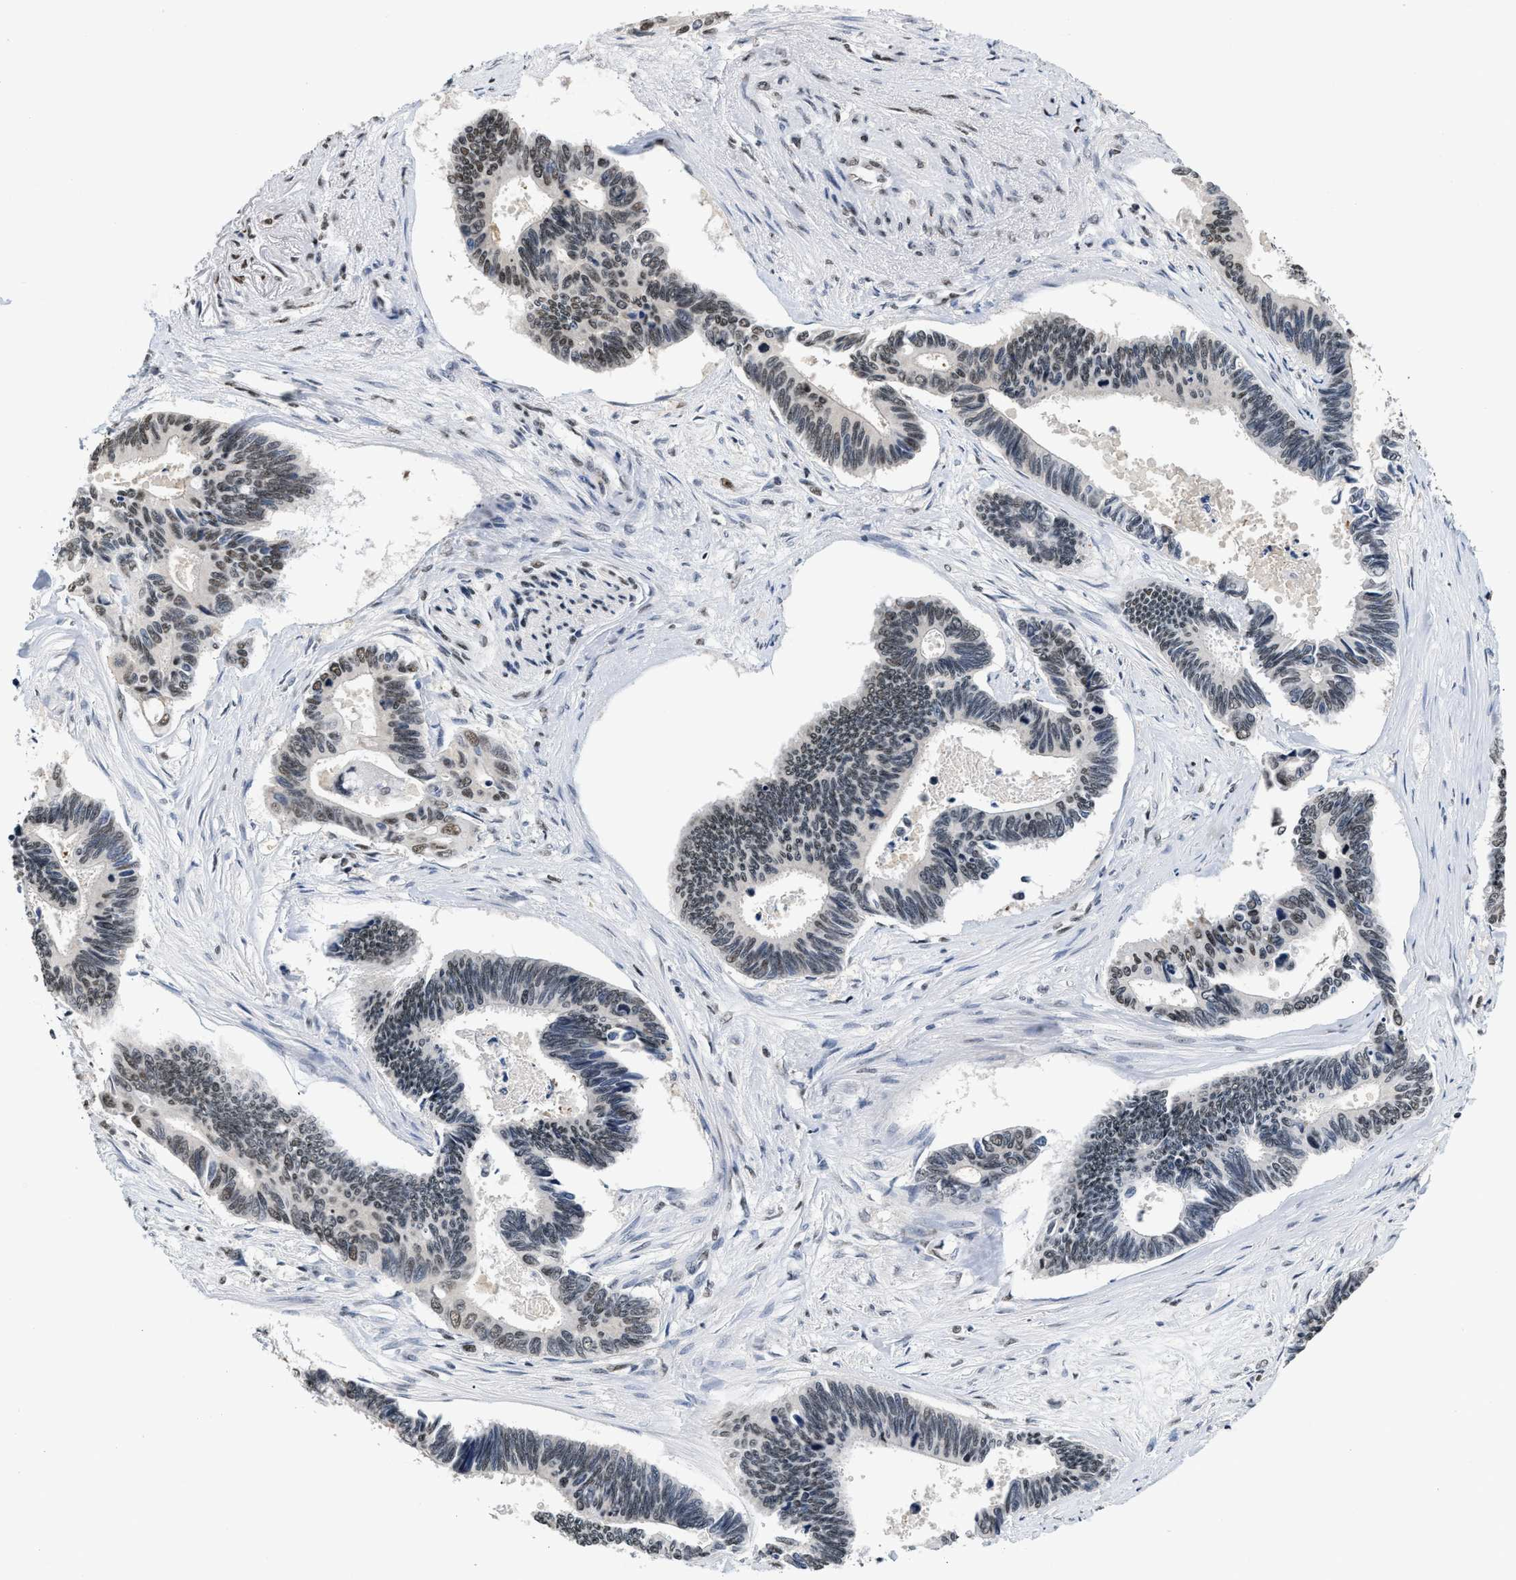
{"staining": {"intensity": "weak", "quantity": "25%-75%", "location": "nuclear"}, "tissue": "pancreatic cancer", "cell_type": "Tumor cells", "image_type": "cancer", "snomed": [{"axis": "morphology", "description": "Adenocarcinoma, NOS"}, {"axis": "topography", "description": "Pancreas"}], "caption": "The image shows immunohistochemical staining of pancreatic cancer. There is weak nuclear staining is identified in about 25%-75% of tumor cells.", "gene": "RAF1", "patient": {"sex": "female", "age": 70}}